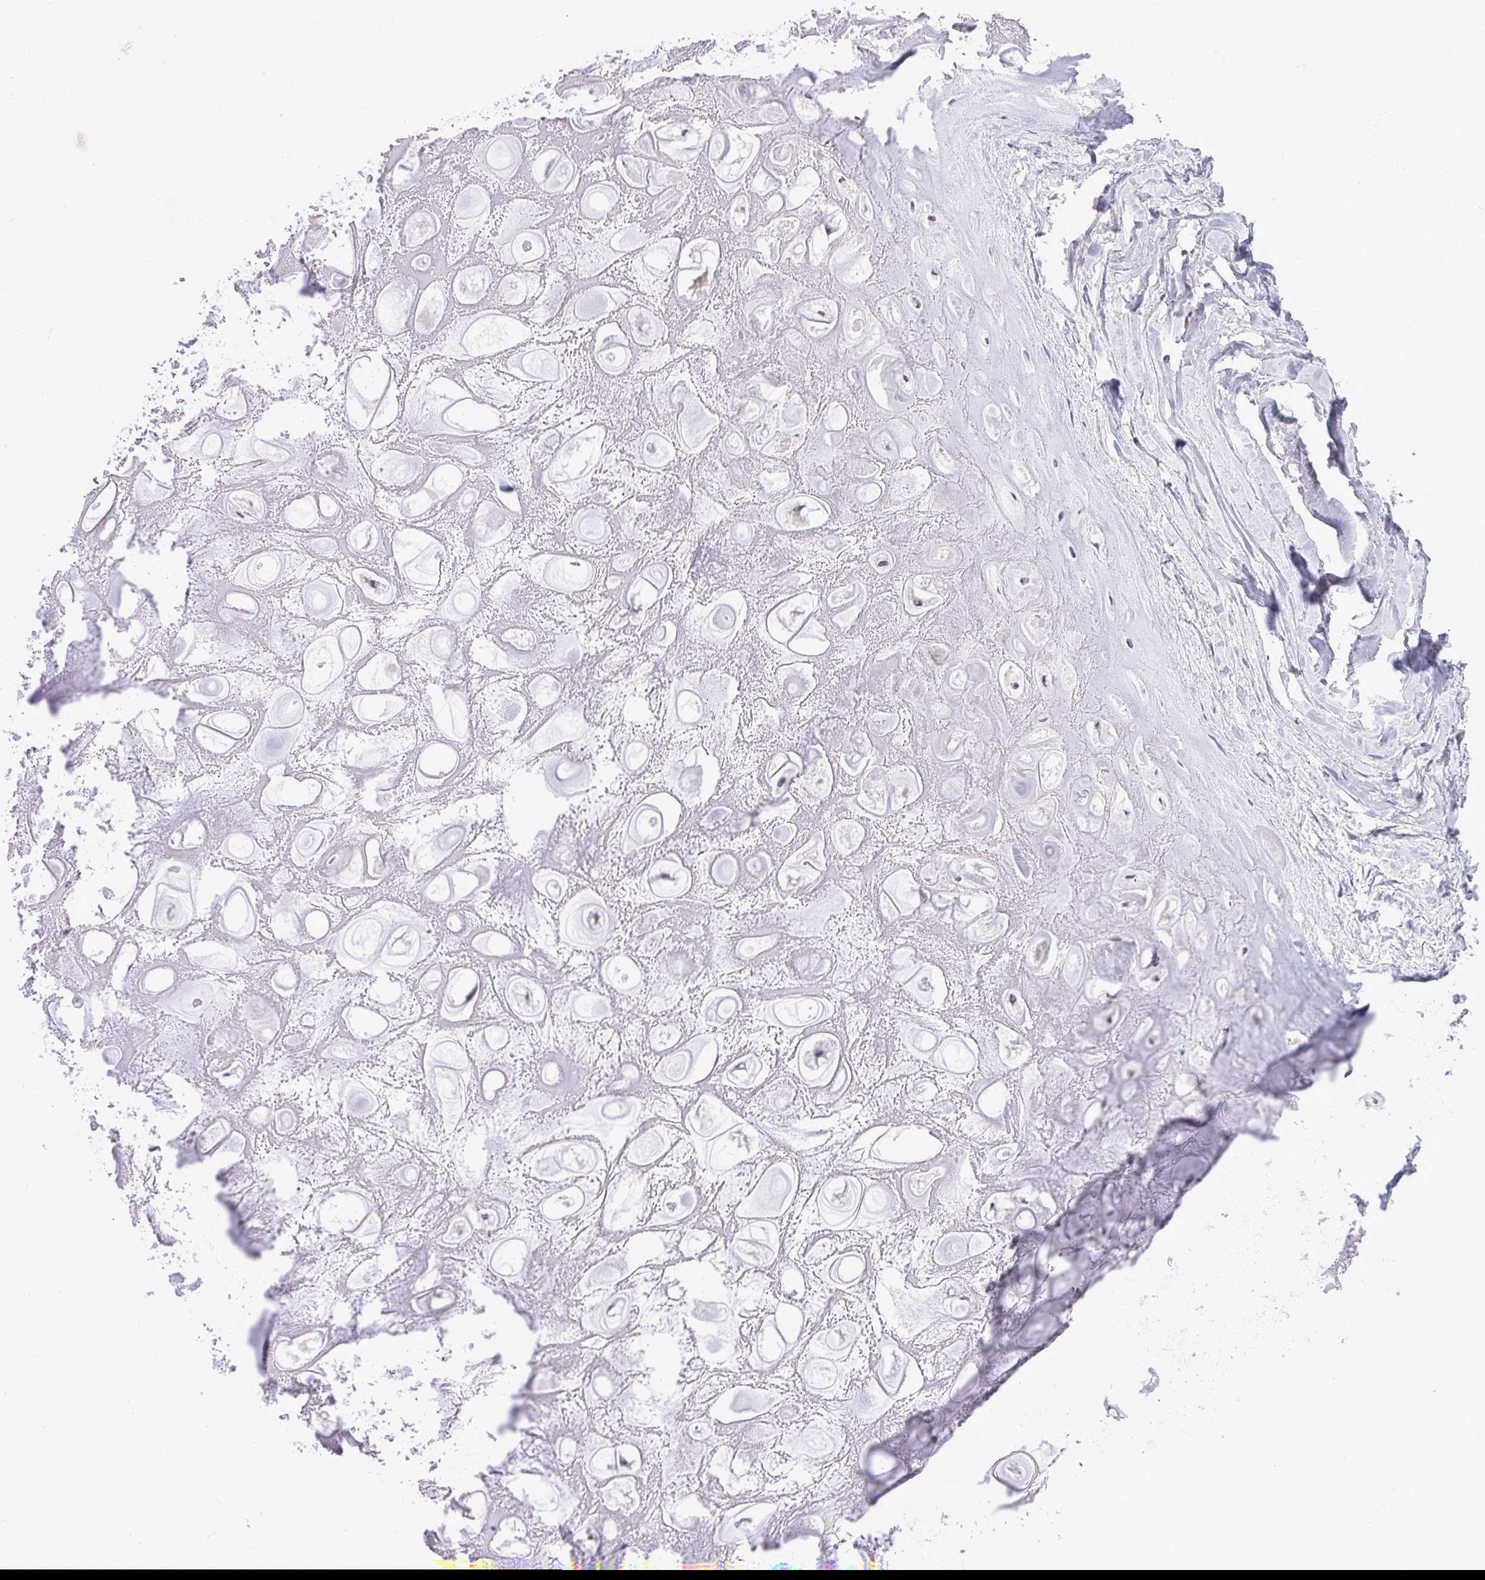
{"staining": {"intensity": "negative", "quantity": "none", "location": "none"}, "tissue": "soft tissue", "cell_type": "Chondrocytes", "image_type": "normal", "snomed": [{"axis": "morphology", "description": "Normal tissue, NOS"}, {"axis": "topography", "description": "Lymph node"}, {"axis": "topography", "description": "Cartilage tissue"}, {"axis": "topography", "description": "Nasopharynx"}], "caption": "This is an immunohistochemistry (IHC) micrograph of unremarkable soft tissue. There is no expression in chondrocytes.", "gene": "XAF1", "patient": {"sex": "male", "age": 63}}